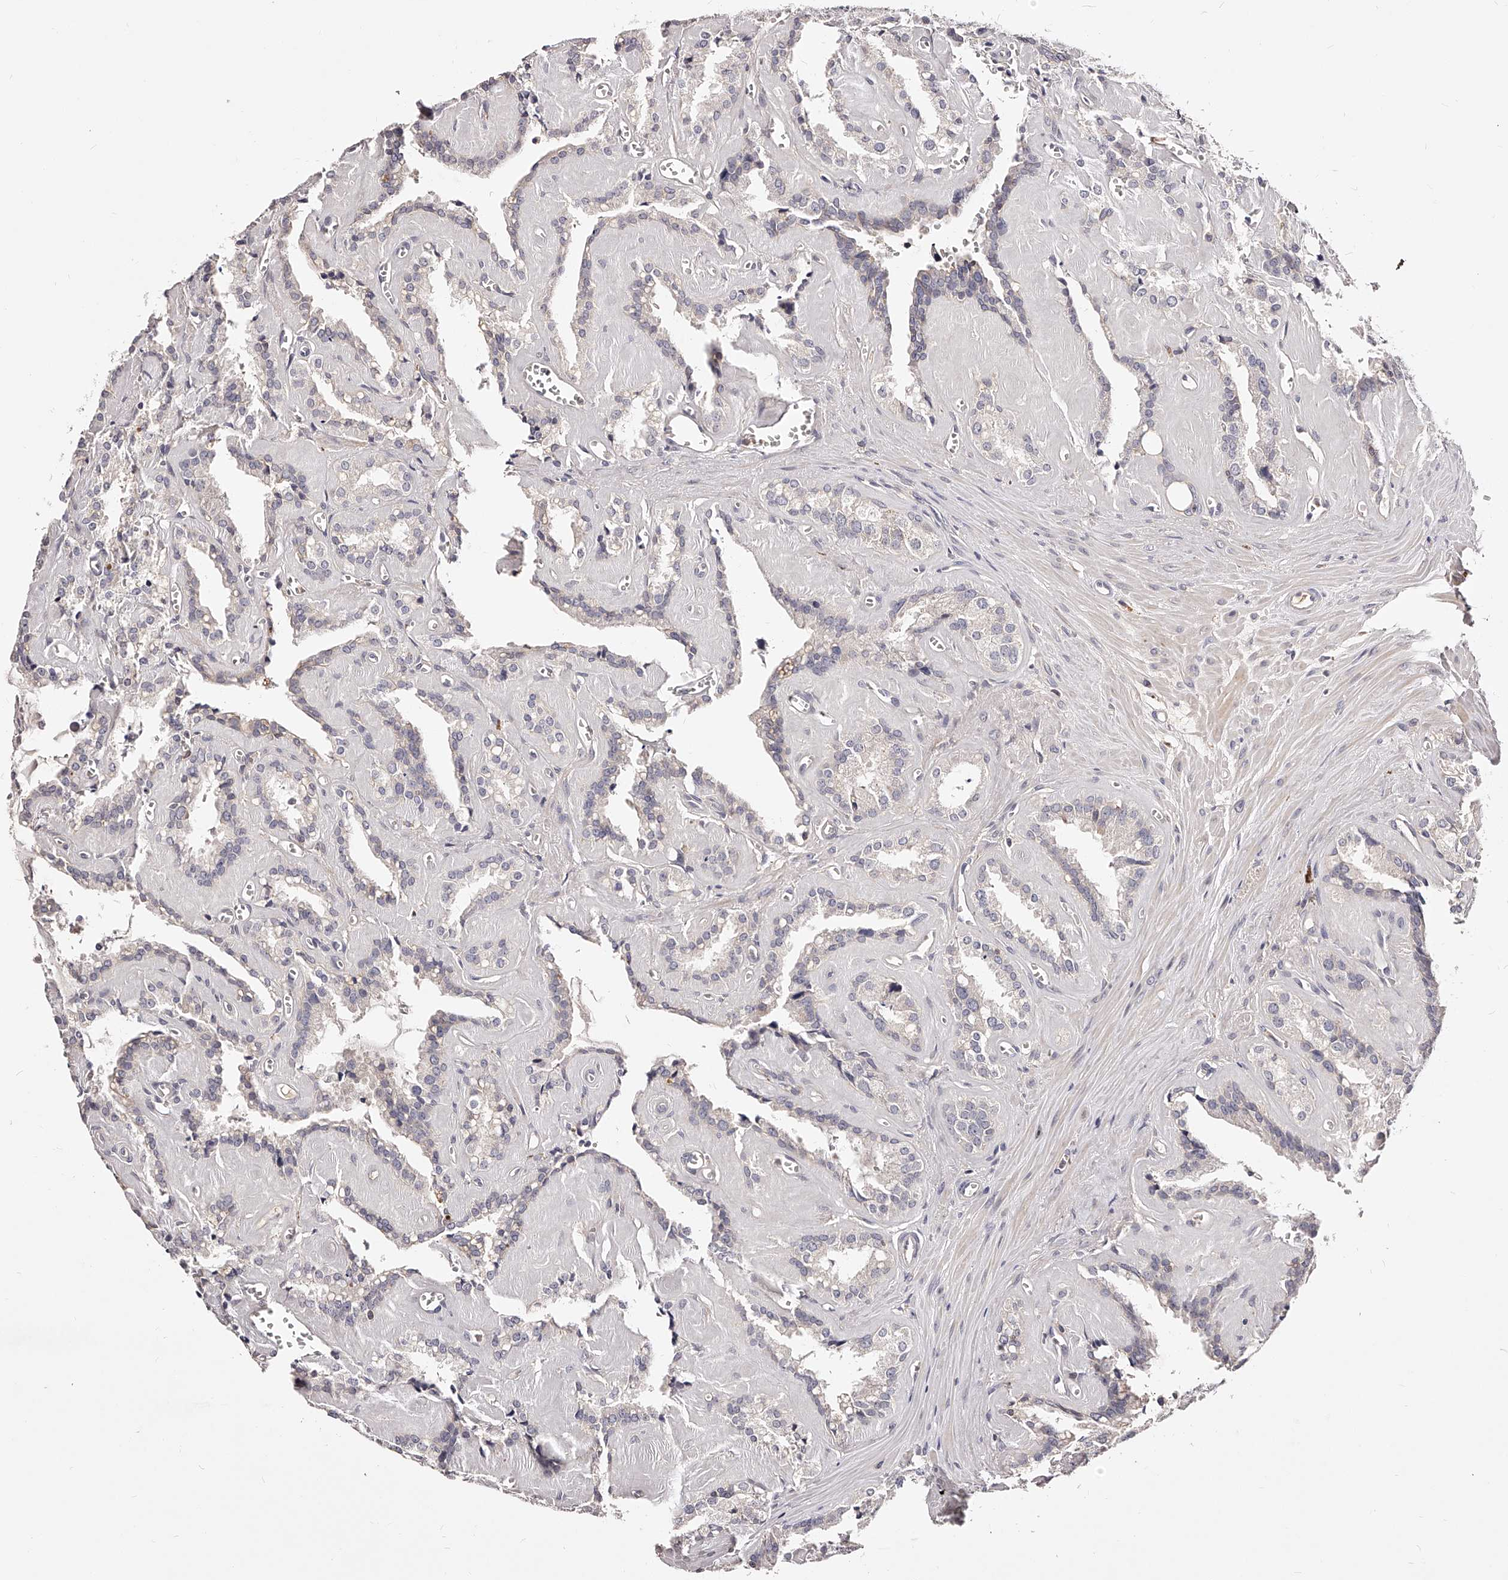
{"staining": {"intensity": "weak", "quantity": "<25%", "location": "cytoplasmic/membranous"}, "tissue": "seminal vesicle", "cell_type": "Glandular cells", "image_type": "normal", "snomed": [{"axis": "morphology", "description": "Normal tissue, NOS"}, {"axis": "topography", "description": "Prostate"}, {"axis": "topography", "description": "Seminal veicle"}], "caption": "This is a photomicrograph of IHC staining of normal seminal vesicle, which shows no expression in glandular cells. Brightfield microscopy of immunohistochemistry (IHC) stained with DAB (3,3'-diaminobenzidine) (brown) and hematoxylin (blue), captured at high magnification.", "gene": "PHACTR1", "patient": {"sex": "male", "age": 59}}